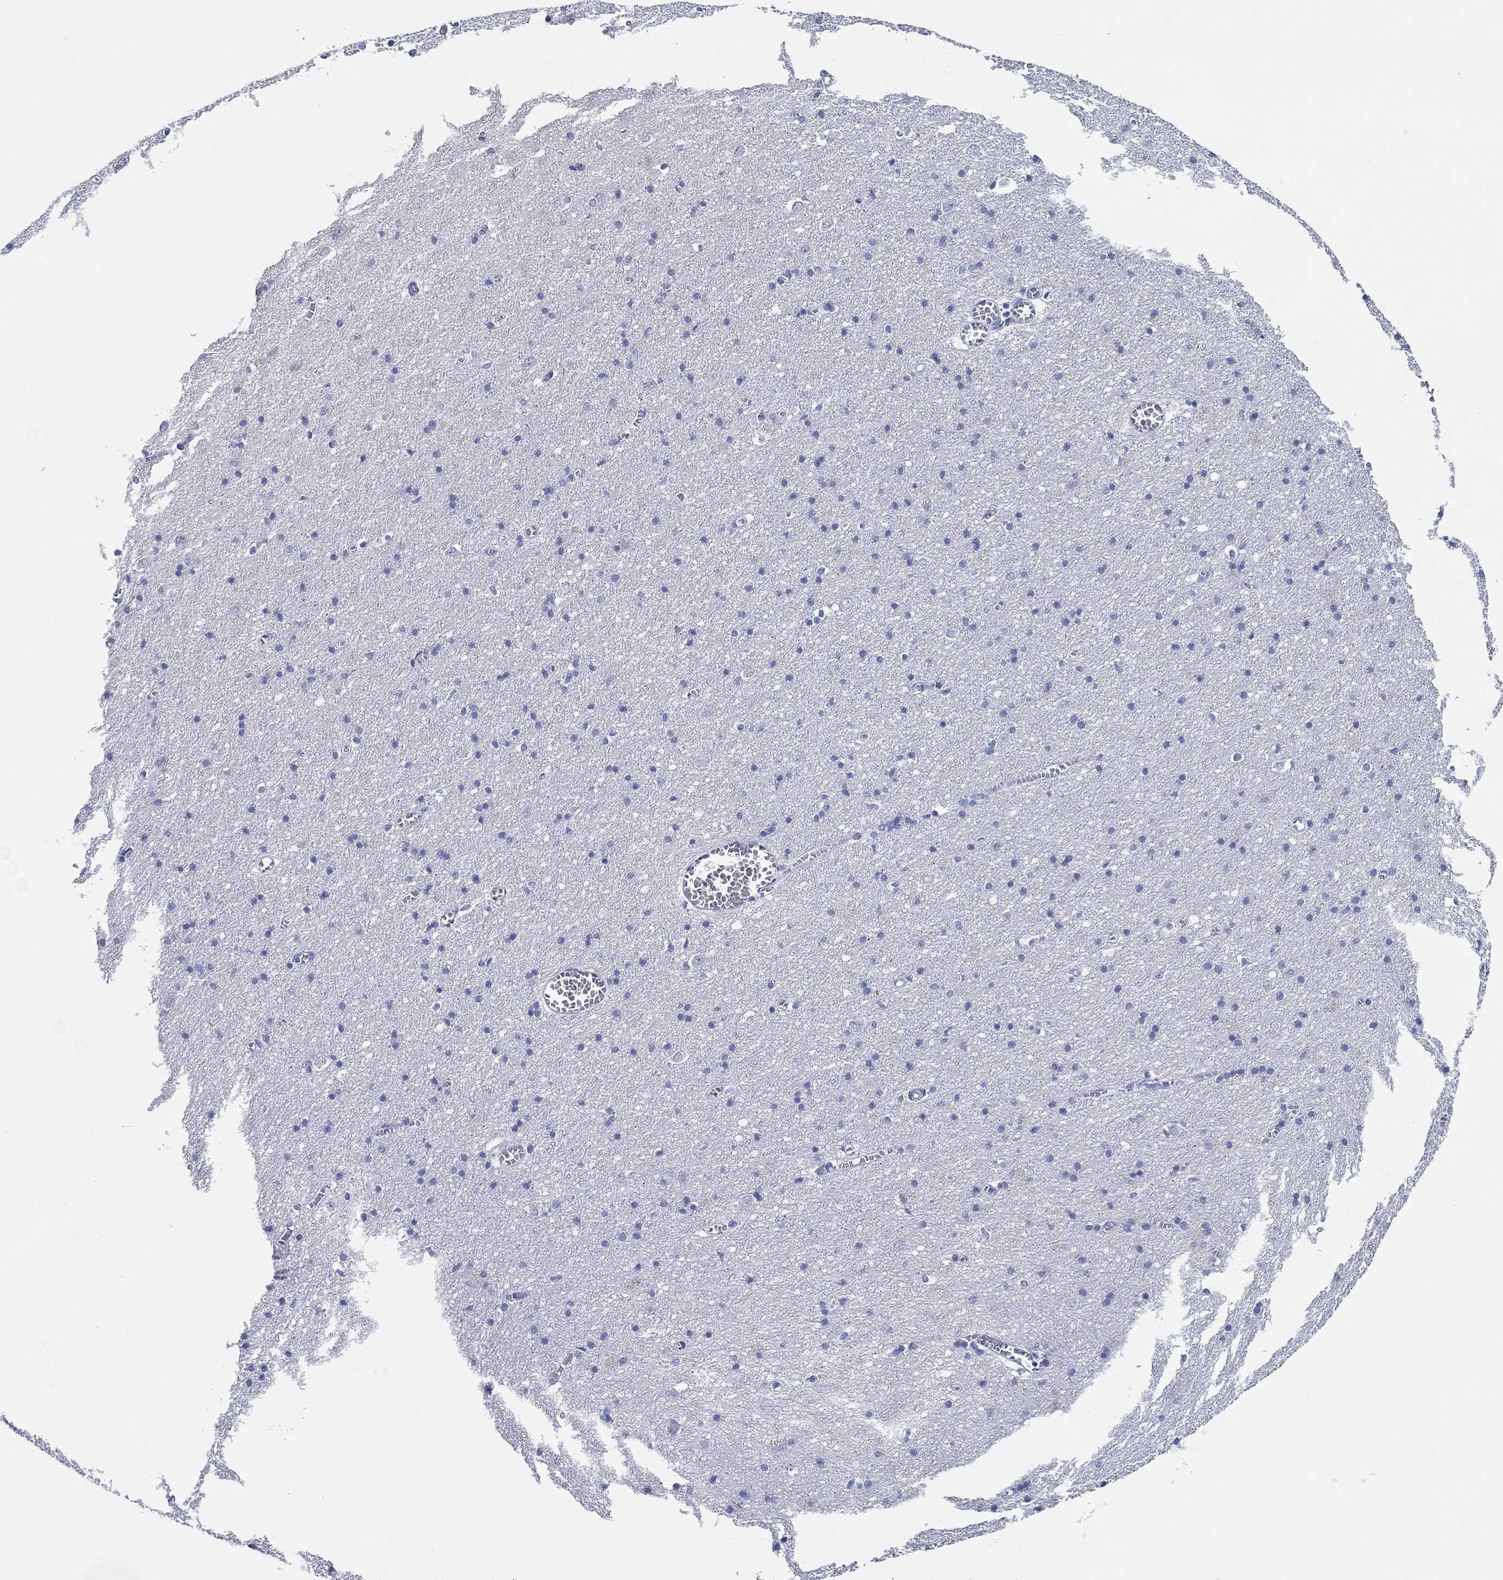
{"staining": {"intensity": "negative", "quantity": "none", "location": "none"}, "tissue": "cerebral cortex", "cell_type": "Endothelial cells", "image_type": "normal", "snomed": [{"axis": "morphology", "description": "Normal tissue, NOS"}, {"axis": "topography", "description": "Cerebral cortex"}], "caption": "Immunohistochemical staining of normal human cerebral cortex demonstrates no significant staining in endothelial cells.", "gene": "HCRT", "patient": {"sex": "male", "age": 70}}